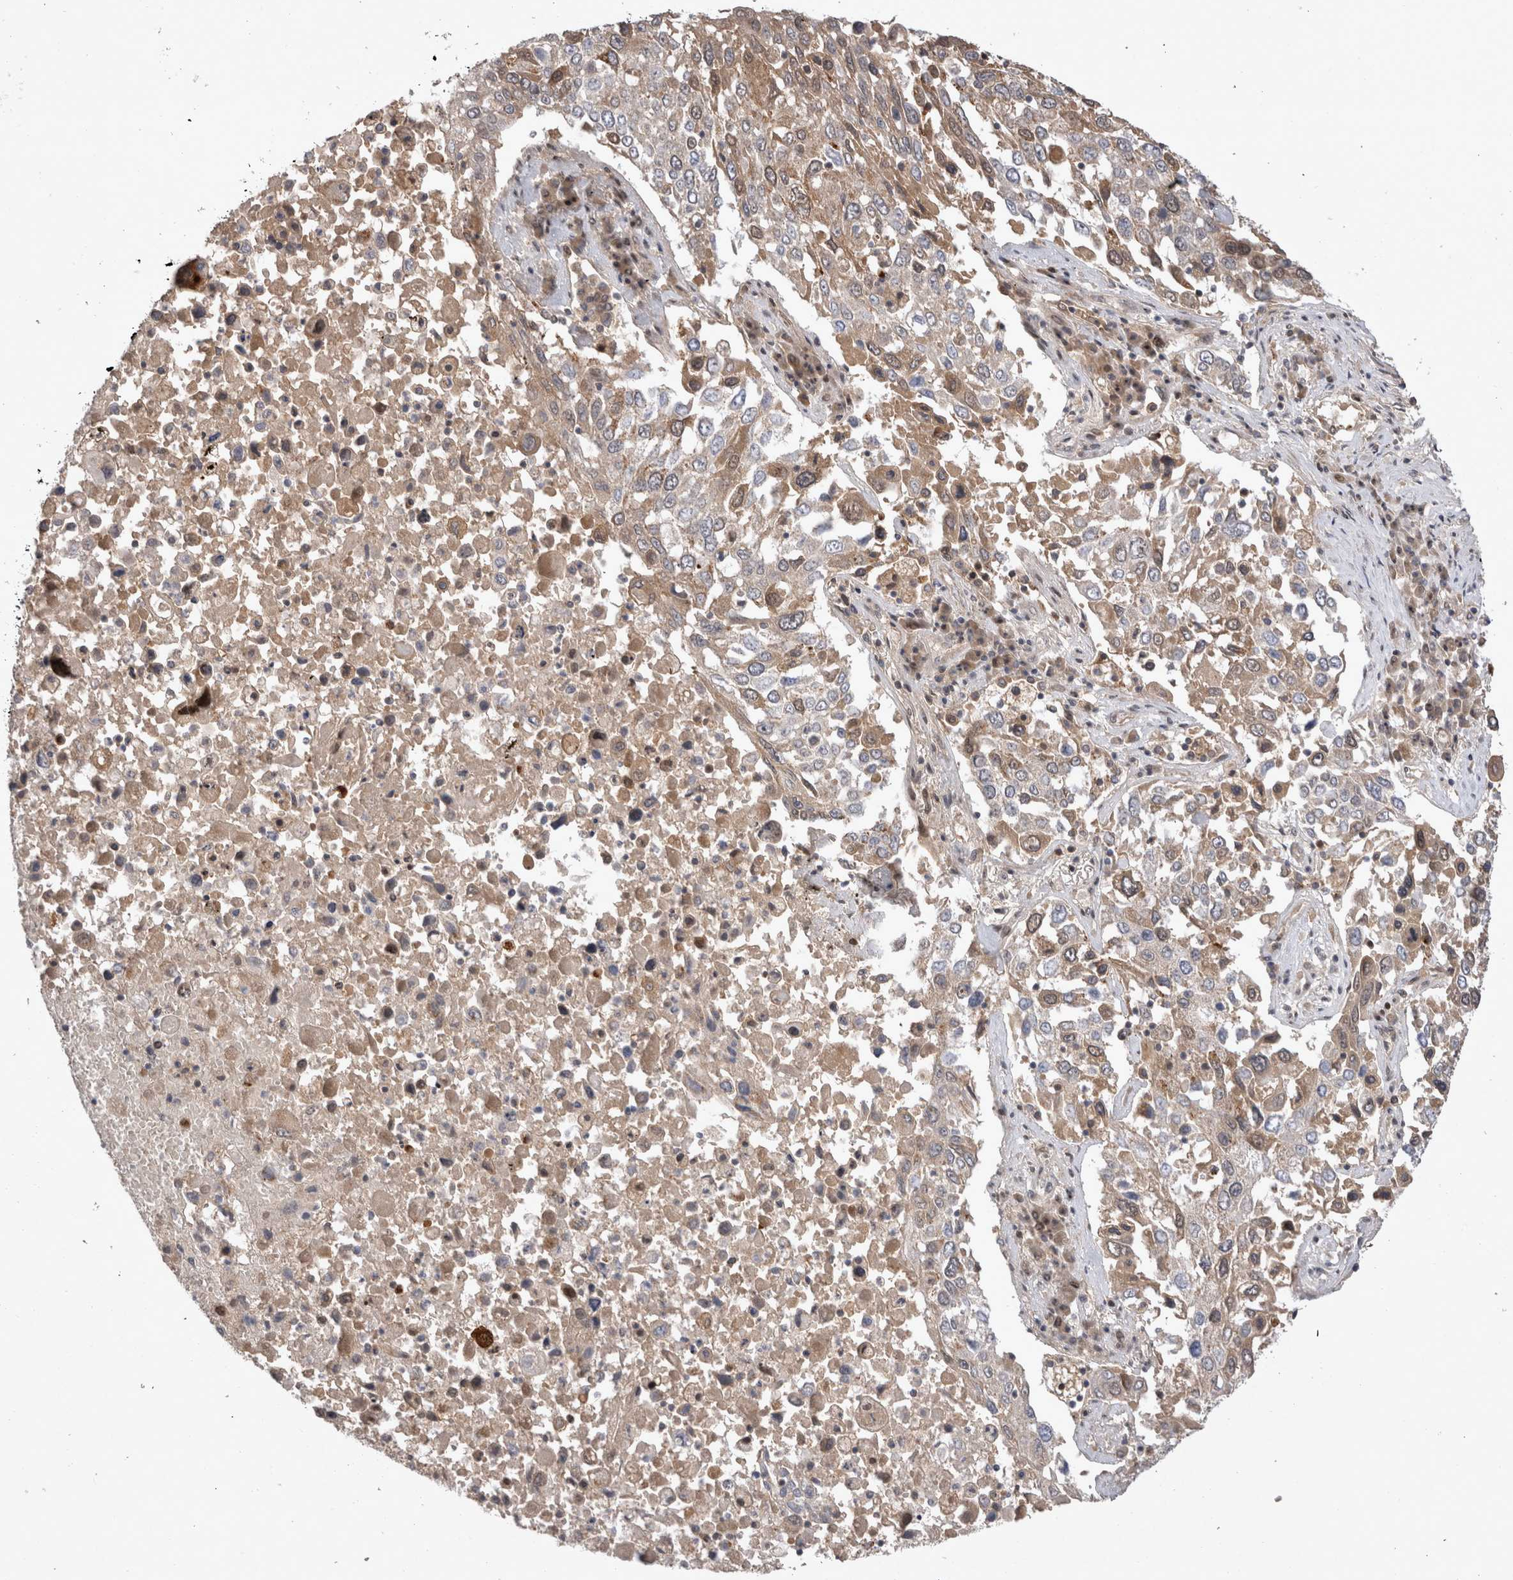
{"staining": {"intensity": "weak", "quantity": "25%-75%", "location": "cytoplasmic/membranous"}, "tissue": "lung cancer", "cell_type": "Tumor cells", "image_type": "cancer", "snomed": [{"axis": "morphology", "description": "Squamous cell carcinoma, NOS"}, {"axis": "topography", "description": "Lung"}], "caption": "Squamous cell carcinoma (lung) was stained to show a protein in brown. There is low levels of weak cytoplasmic/membranous positivity in about 25%-75% of tumor cells. The staining is performed using DAB brown chromogen to label protein expression. The nuclei are counter-stained blue using hematoxylin.", "gene": "PLEKHM1", "patient": {"sex": "male", "age": 65}}